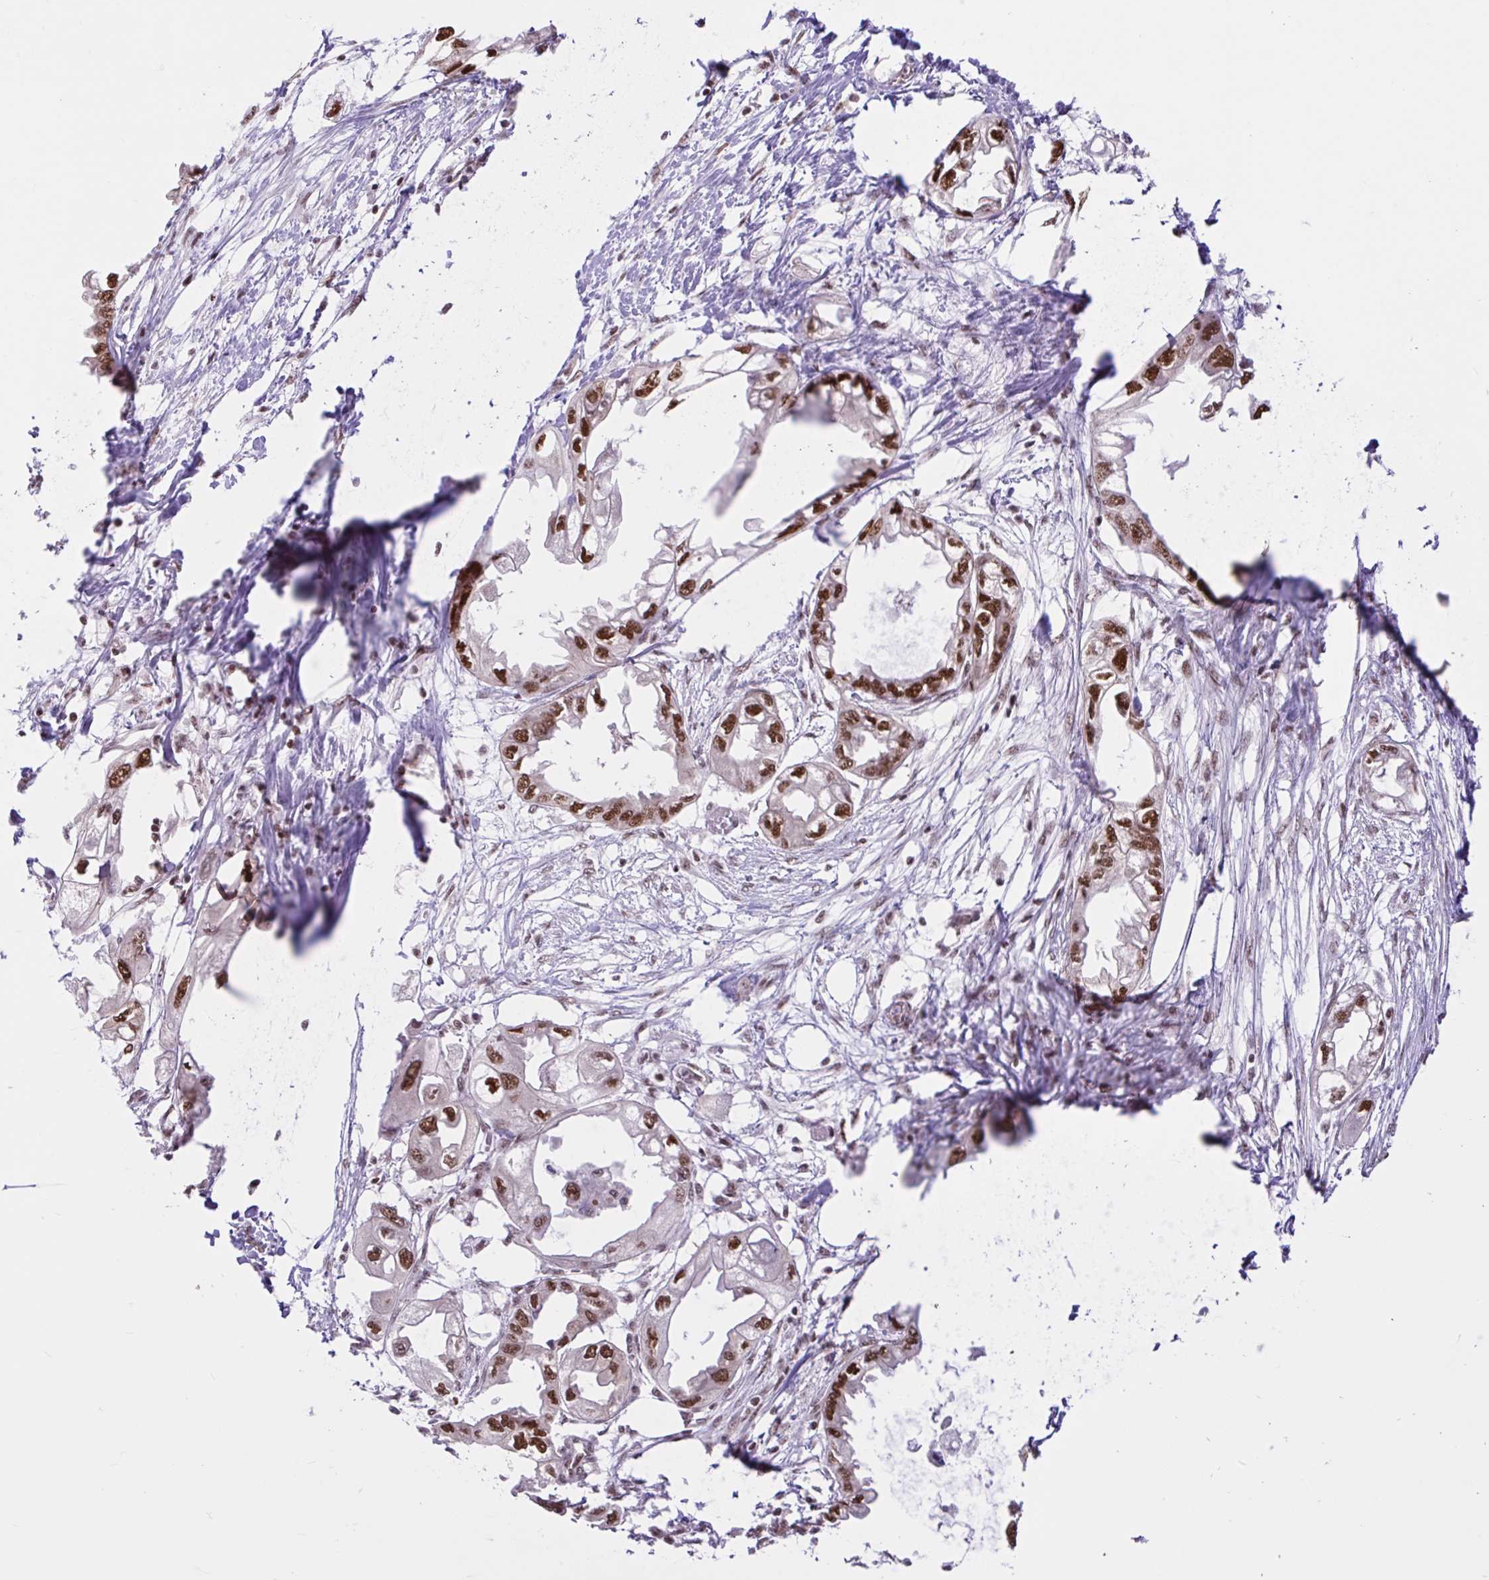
{"staining": {"intensity": "moderate", "quantity": ">75%", "location": "nuclear"}, "tissue": "endometrial cancer", "cell_type": "Tumor cells", "image_type": "cancer", "snomed": [{"axis": "morphology", "description": "Adenocarcinoma, NOS"}, {"axis": "morphology", "description": "Adenocarcinoma, metastatic, NOS"}, {"axis": "topography", "description": "Adipose tissue"}, {"axis": "topography", "description": "Endometrium"}], "caption": "Brown immunohistochemical staining in human endometrial cancer (adenocarcinoma) reveals moderate nuclear positivity in about >75% of tumor cells. The staining was performed using DAB (3,3'-diaminobenzidine) to visualize the protein expression in brown, while the nuclei were stained in blue with hematoxylin (Magnification: 20x).", "gene": "CCDC12", "patient": {"sex": "female", "age": 67}}